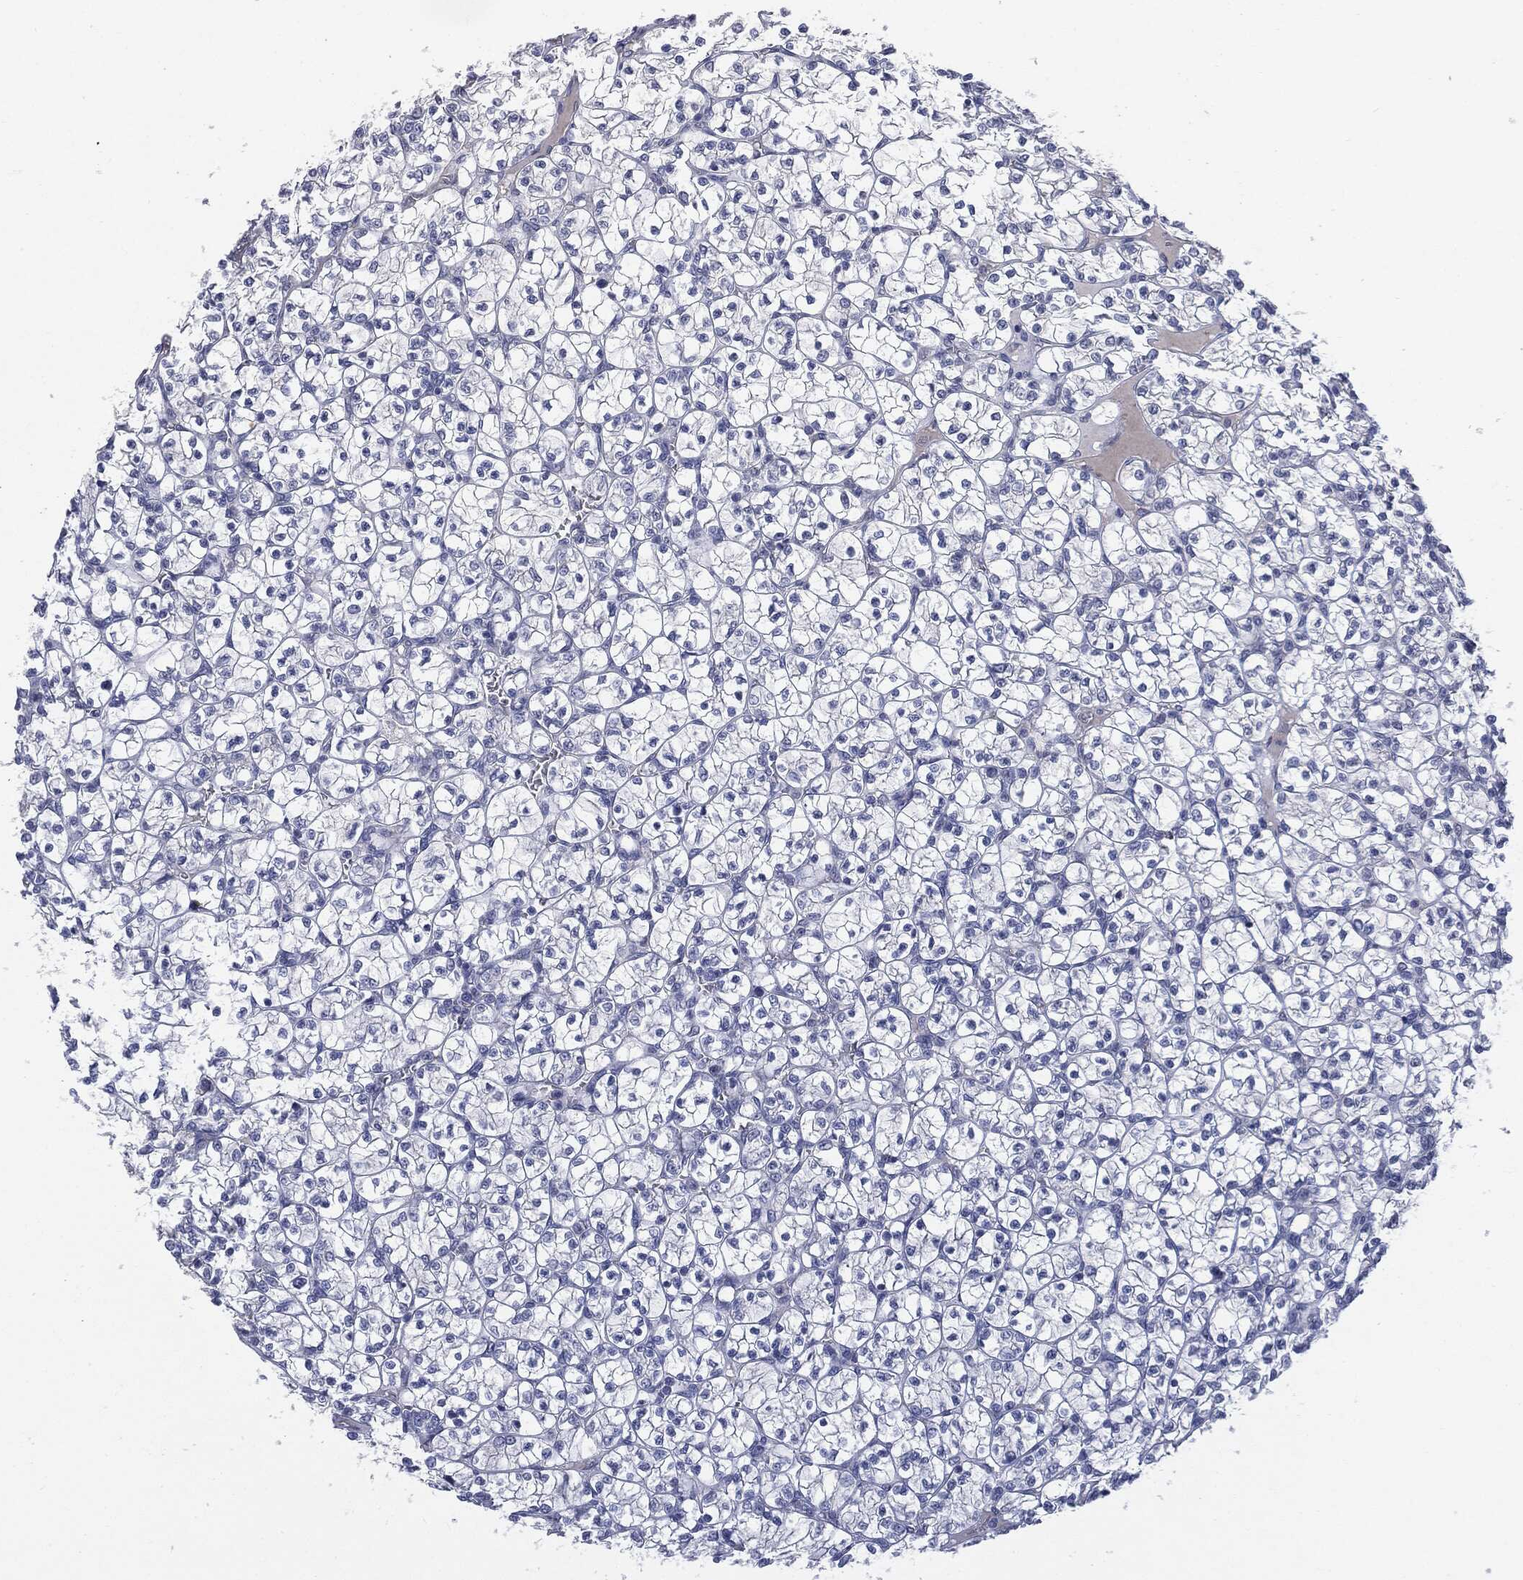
{"staining": {"intensity": "negative", "quantity": "none", "location": "none"}, "tissue": "renal cancer", "cell_type": "Tumor cells", "image_type": "cancer", "snomed": [{"axis": "morphology", "description": "Adenocarcinoma, NOS"}, {"axis": "topography", "description": "Kidney"}], "caption": "This is an immunohistochemistry (IHC) histopathology image of human renal cancer. There is no positivity in tumor cells.", "gene": "KRT5", "patient": {"sex": "female", "age": 89}}